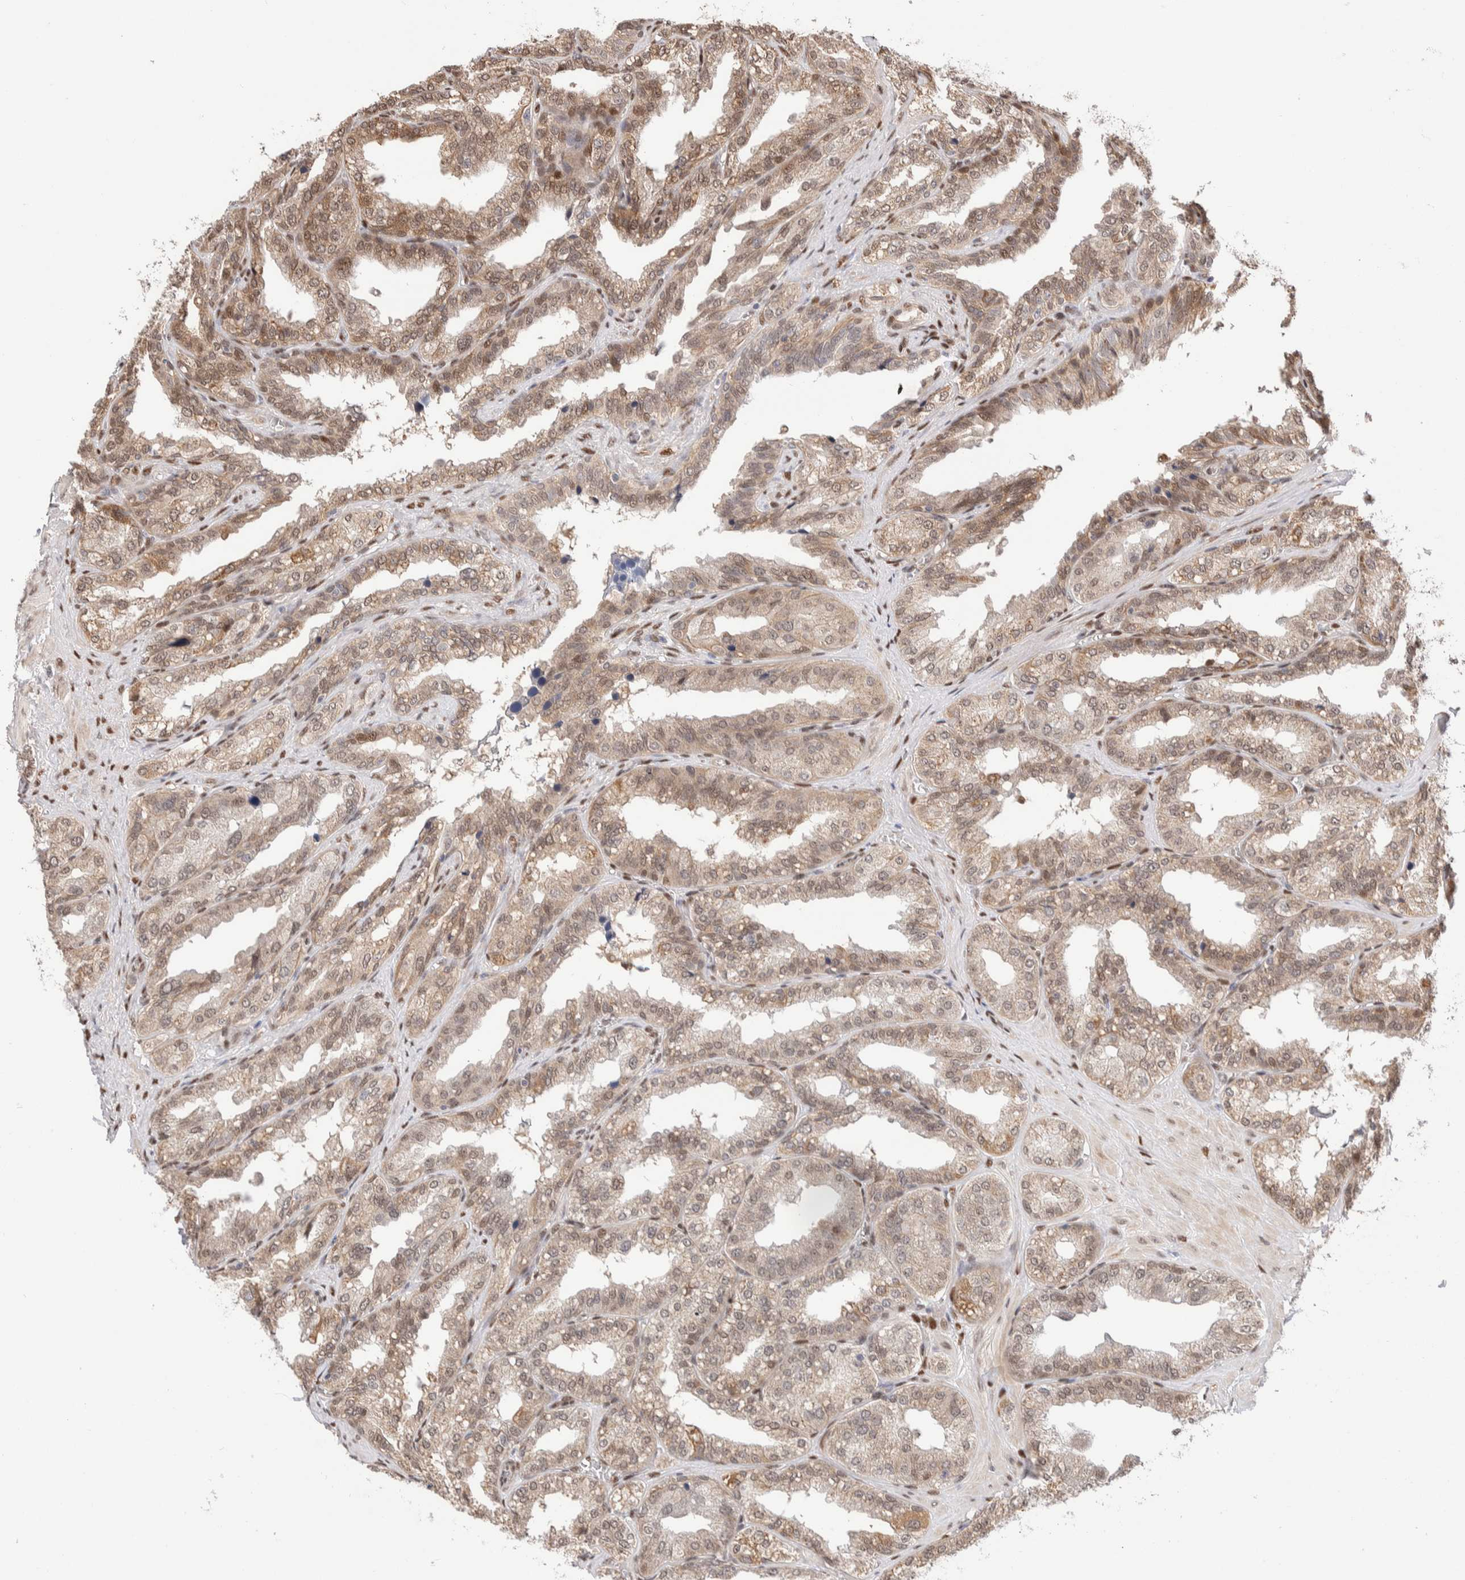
{"staining": {"intensity": "weak", "quantity": ">75%", "location": "cytoplasmic/membranous"}, "tissue": "seminal vesicle", "cell_type": "Glandular cells", "image_type": "normal", "snomed": [{"axis": "morphology", "description": "Normal tissue, NOS"}, {"axis": "topography", "description": "Prostate"}, {"axis": "topography", "description": "Seminal veicle"}], "caption": "This photomicrograph displays immunohistochemistry (IHC) staining of unremarkable human seminal vesicle, with low weak cytoplasmic/membranous expression in approximately >75% of glandular cells.", "gene": "NSMAF", "patient": {"sex": "male", "age": 51}}